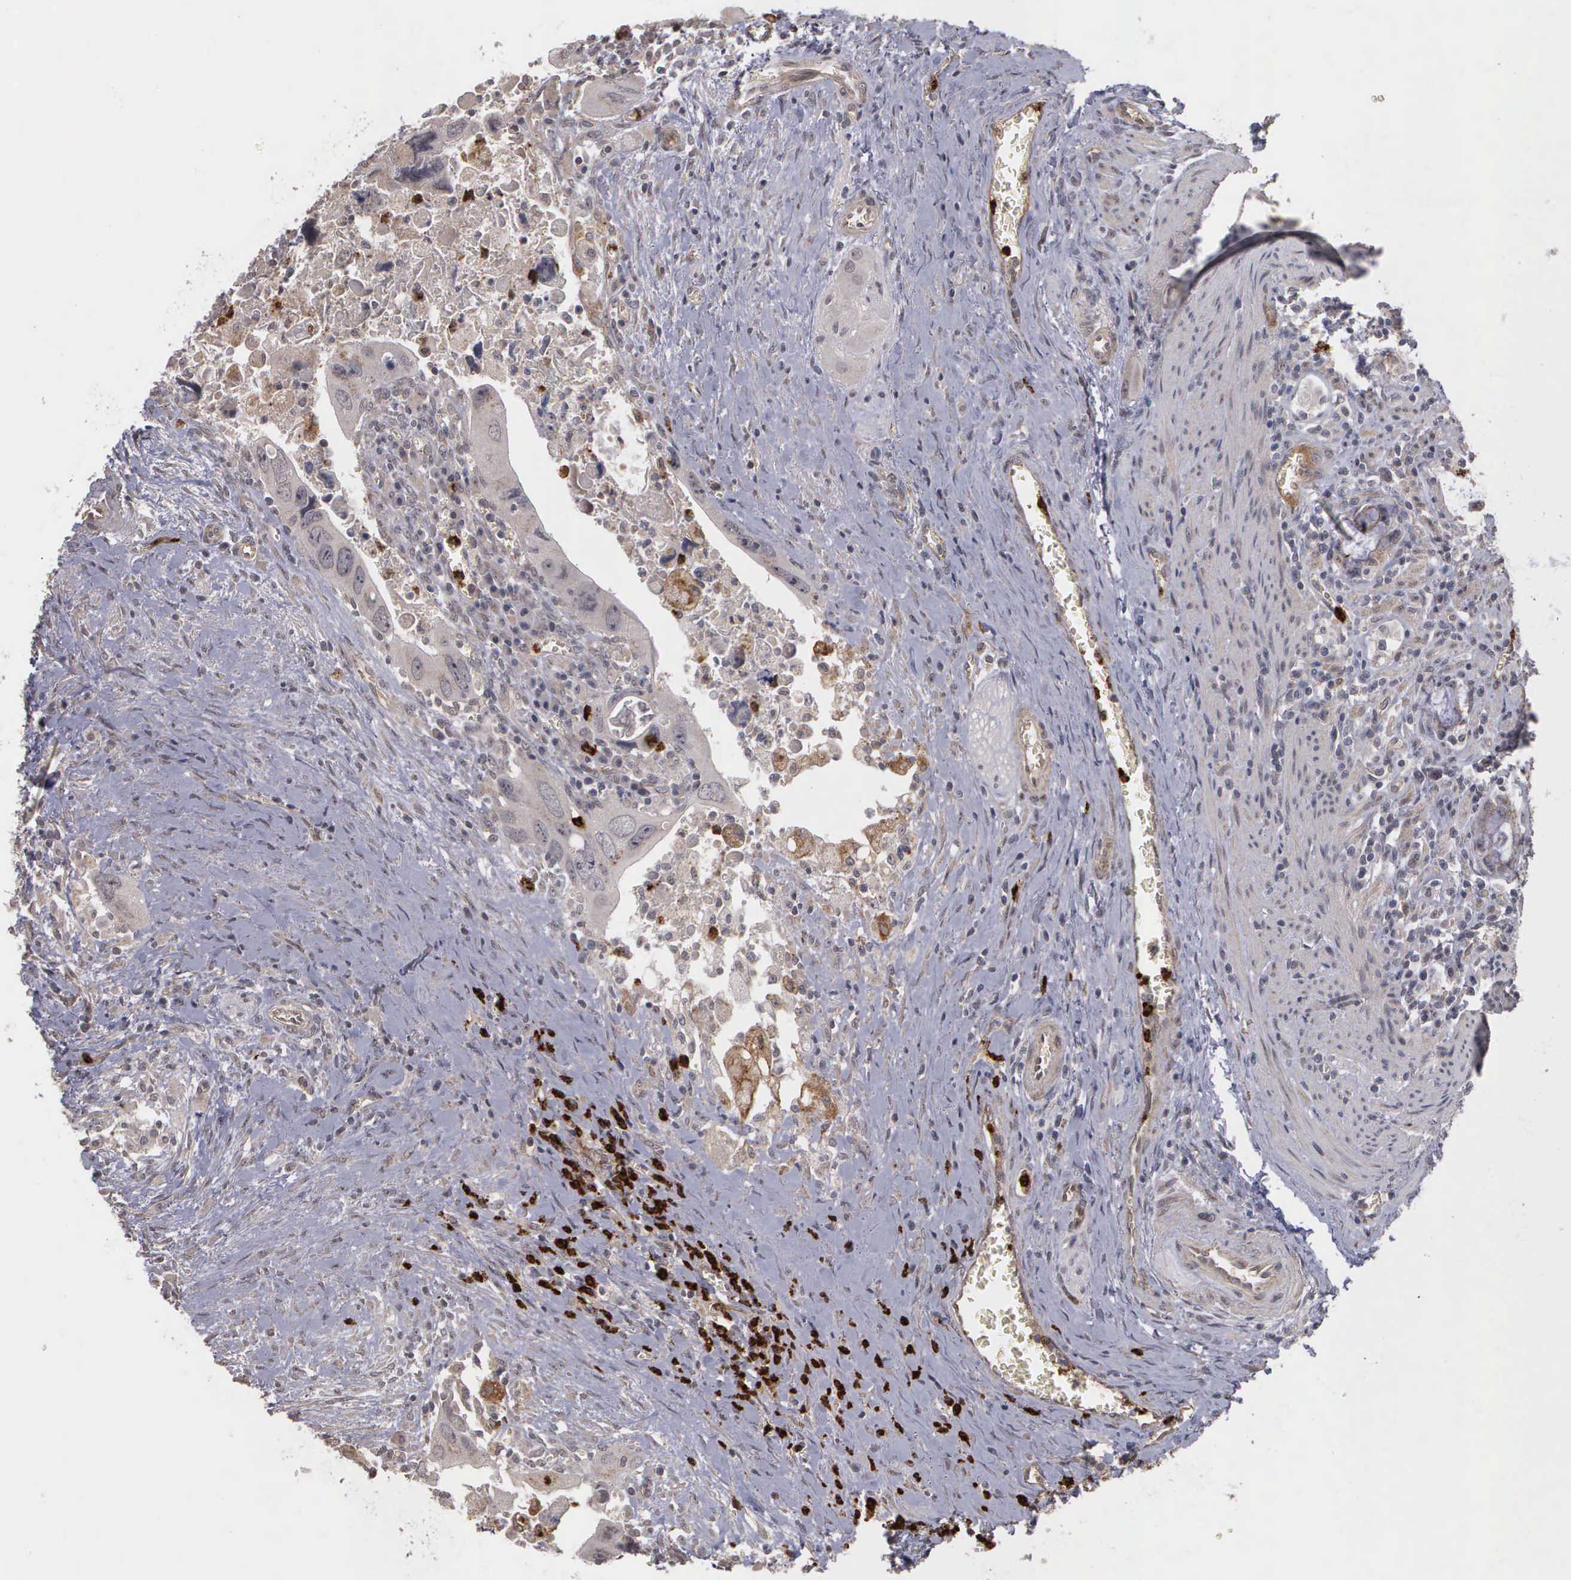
{"staining": {"intensity": "negative", "quantity": "none", "location": "none"}, "tissue": "colorectal cancer", "cell_type": "Tumor cells", "image_type": "cancer", "snomed": [{"axis": "morphology", "description": "Adenocarcinoma, NOS"}, {"axis": "topography", "description": "Rectum"}], "caption": "High magnification brightfield microscopy of colorectal cancer stained with DAB (brown) and counterstained with hematoxylin (blue): tumor cells show no significant expression.", "gene": "MMP9", "patient": {"sex": "male", "age": 70}}